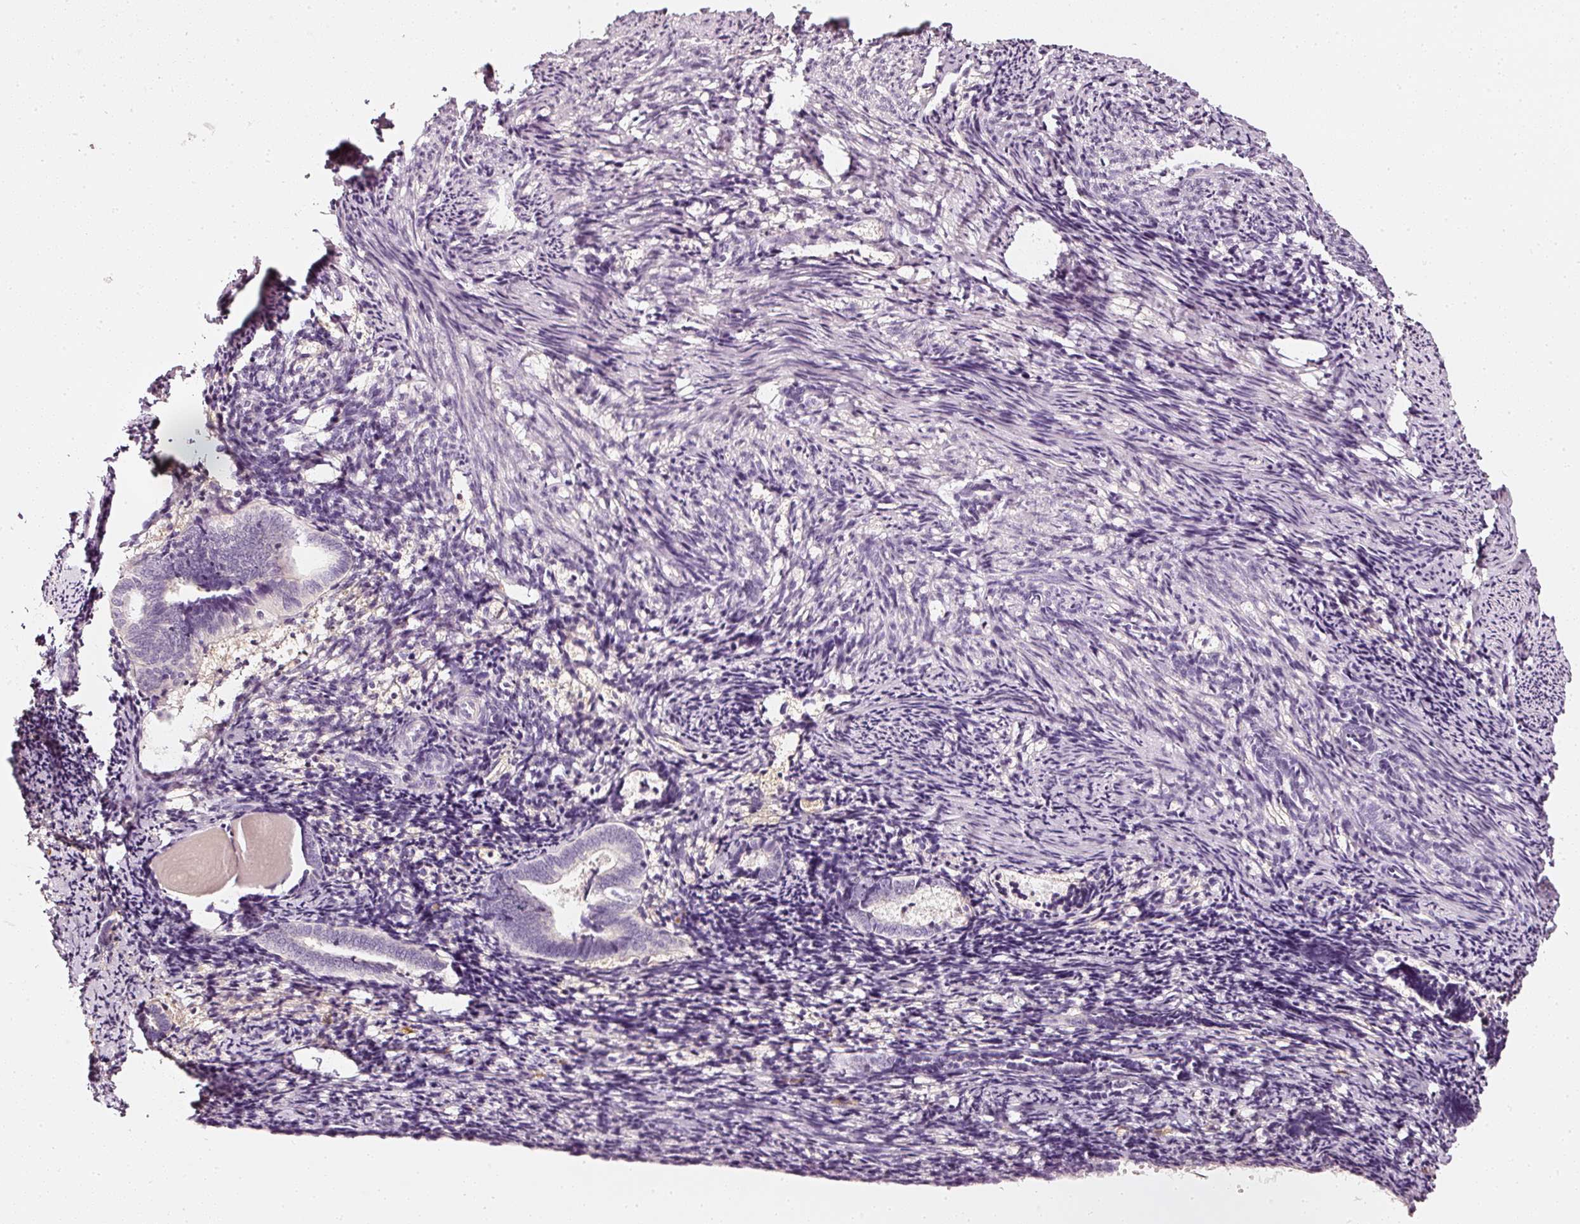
{"staining": {"intensity": "negative", "quantity": "none", "location": "none"}, "tissue": "endometrium", "cell_type": "Cells in endometrial stroma", "image_type": "normal", "snomed": [{"axis": "morphology", "description": "Normal tissue, NOS"}, {"axis": "topography", "description": "Endometrium"}], "caption": "Image shows no significant protein staining in cells in endometrial stroma of unremarkable endometrium. (DAB immunohistochemistry, high magnification).", "gene": "CNP", "patient": {"sex": "female", "age": 54}}